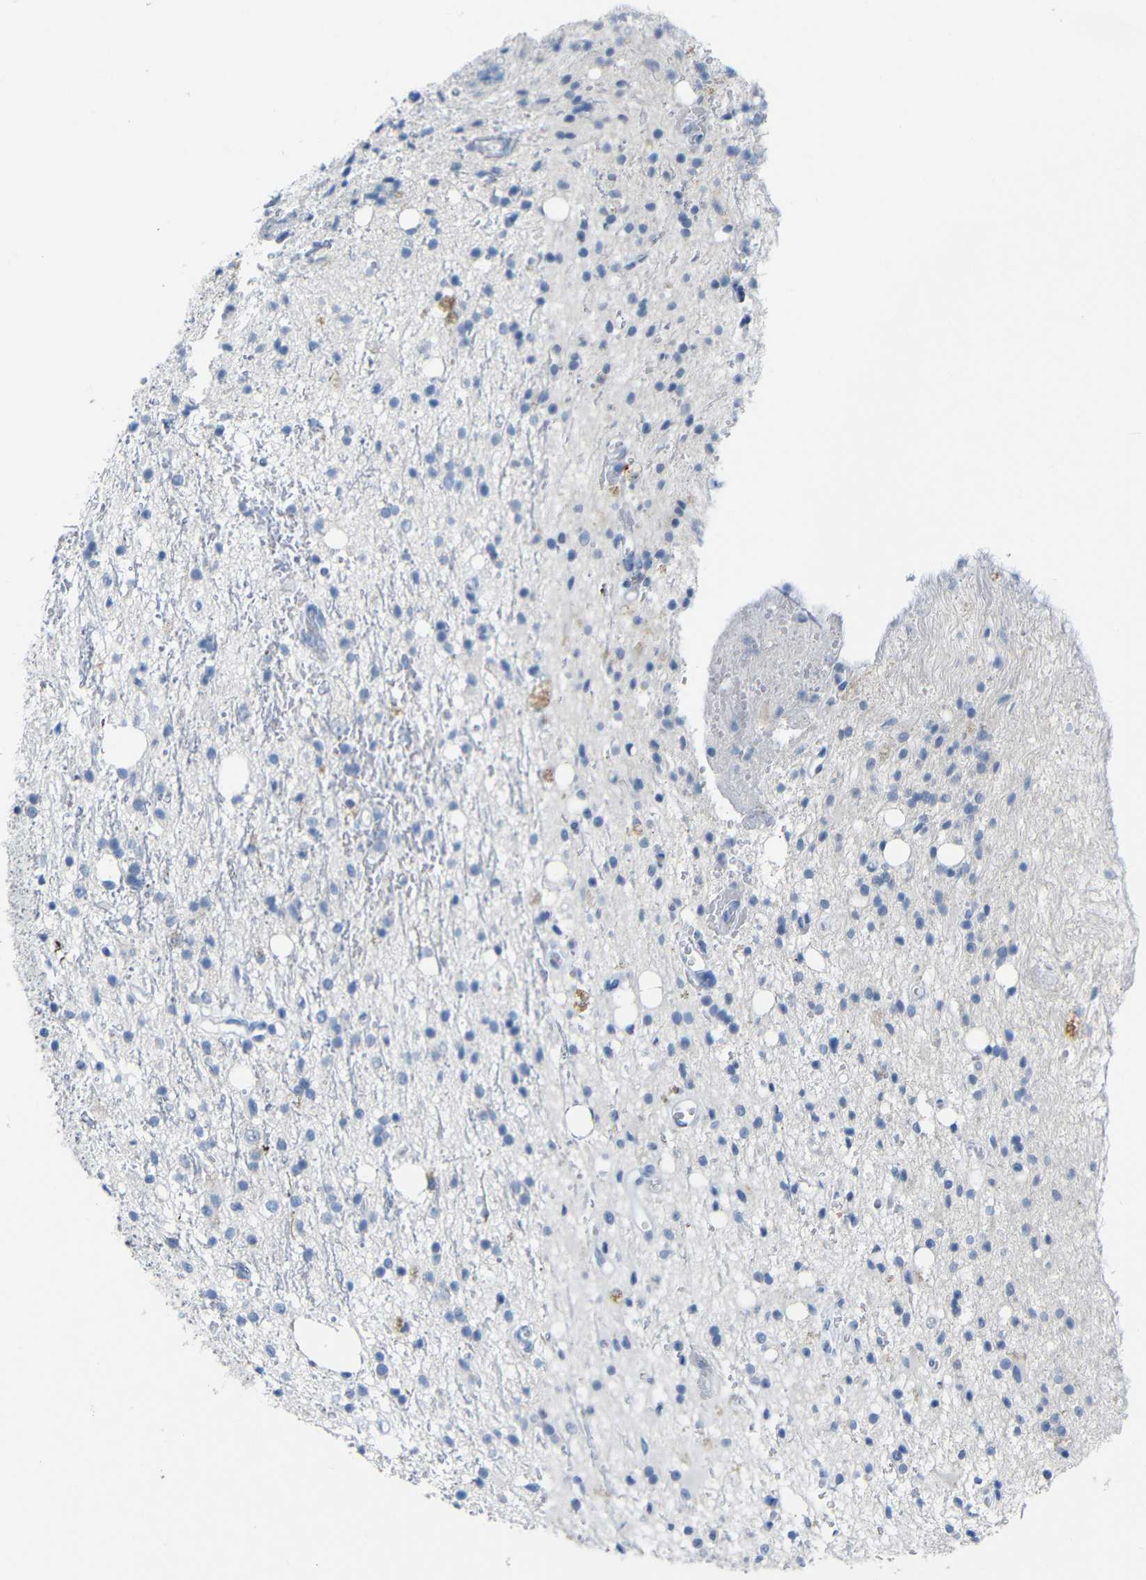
{"staining": {"intensity": "negative", "quantity": "none", "location": "none"}, "tissue": "glioma", "cell_type": "Tumor cells", "image_type": "cancer", "snomed": [{"axis": "morphology", "description": "Glioma, malignant, High grade"}, {"axis": "topography", "description": "Brain"}], "caption": "This is an immunohistochemistry (IHC) photomicrograph of glioma. There is no positivity in tumor cells.", "gene": "C15orf48", "patient": {"sex": "male", "age": 47}}